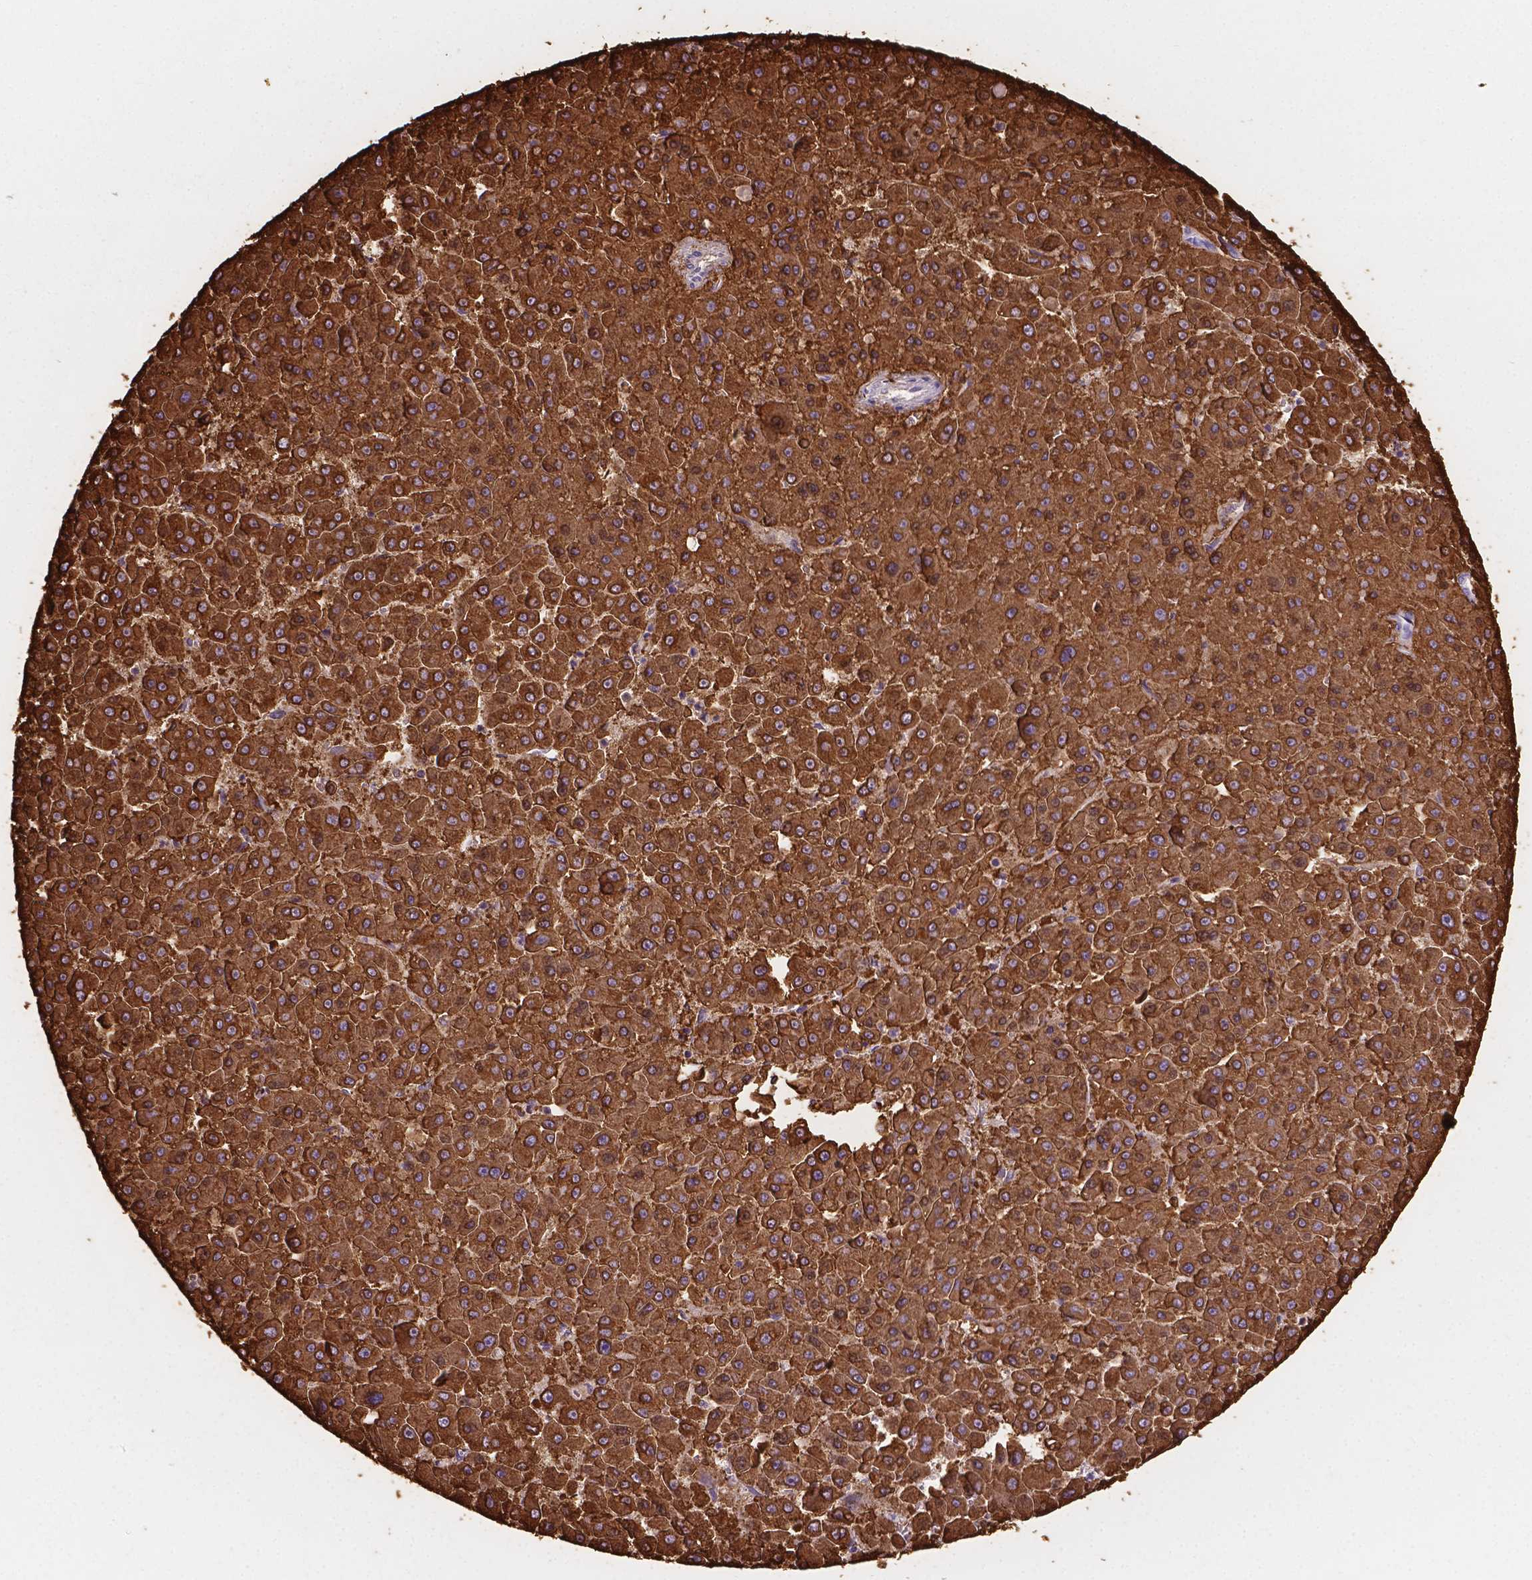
{"staining": {"intensity": "strong", "quantity": ">75%", "location": "cytoplasmic/membranous"}, "tissue": "liver cancer", "cell_type": "Tumor cells", "image_type": "cancer", "snomed": [{"axis": "morphology", "description": "Carcinoma, Hepatocellular, NOS"}, {"axis": "topography", "description": "Liver"}], "caption": "Immunohistochemical staining of liver hepatocellular carcinoma demonstrates high levels of strong cytoplasmic/membranous protein staining in approximately >75% of tumor cells.", "gene": "MACF1", "patient": {"sex": "male", "age": 78}}